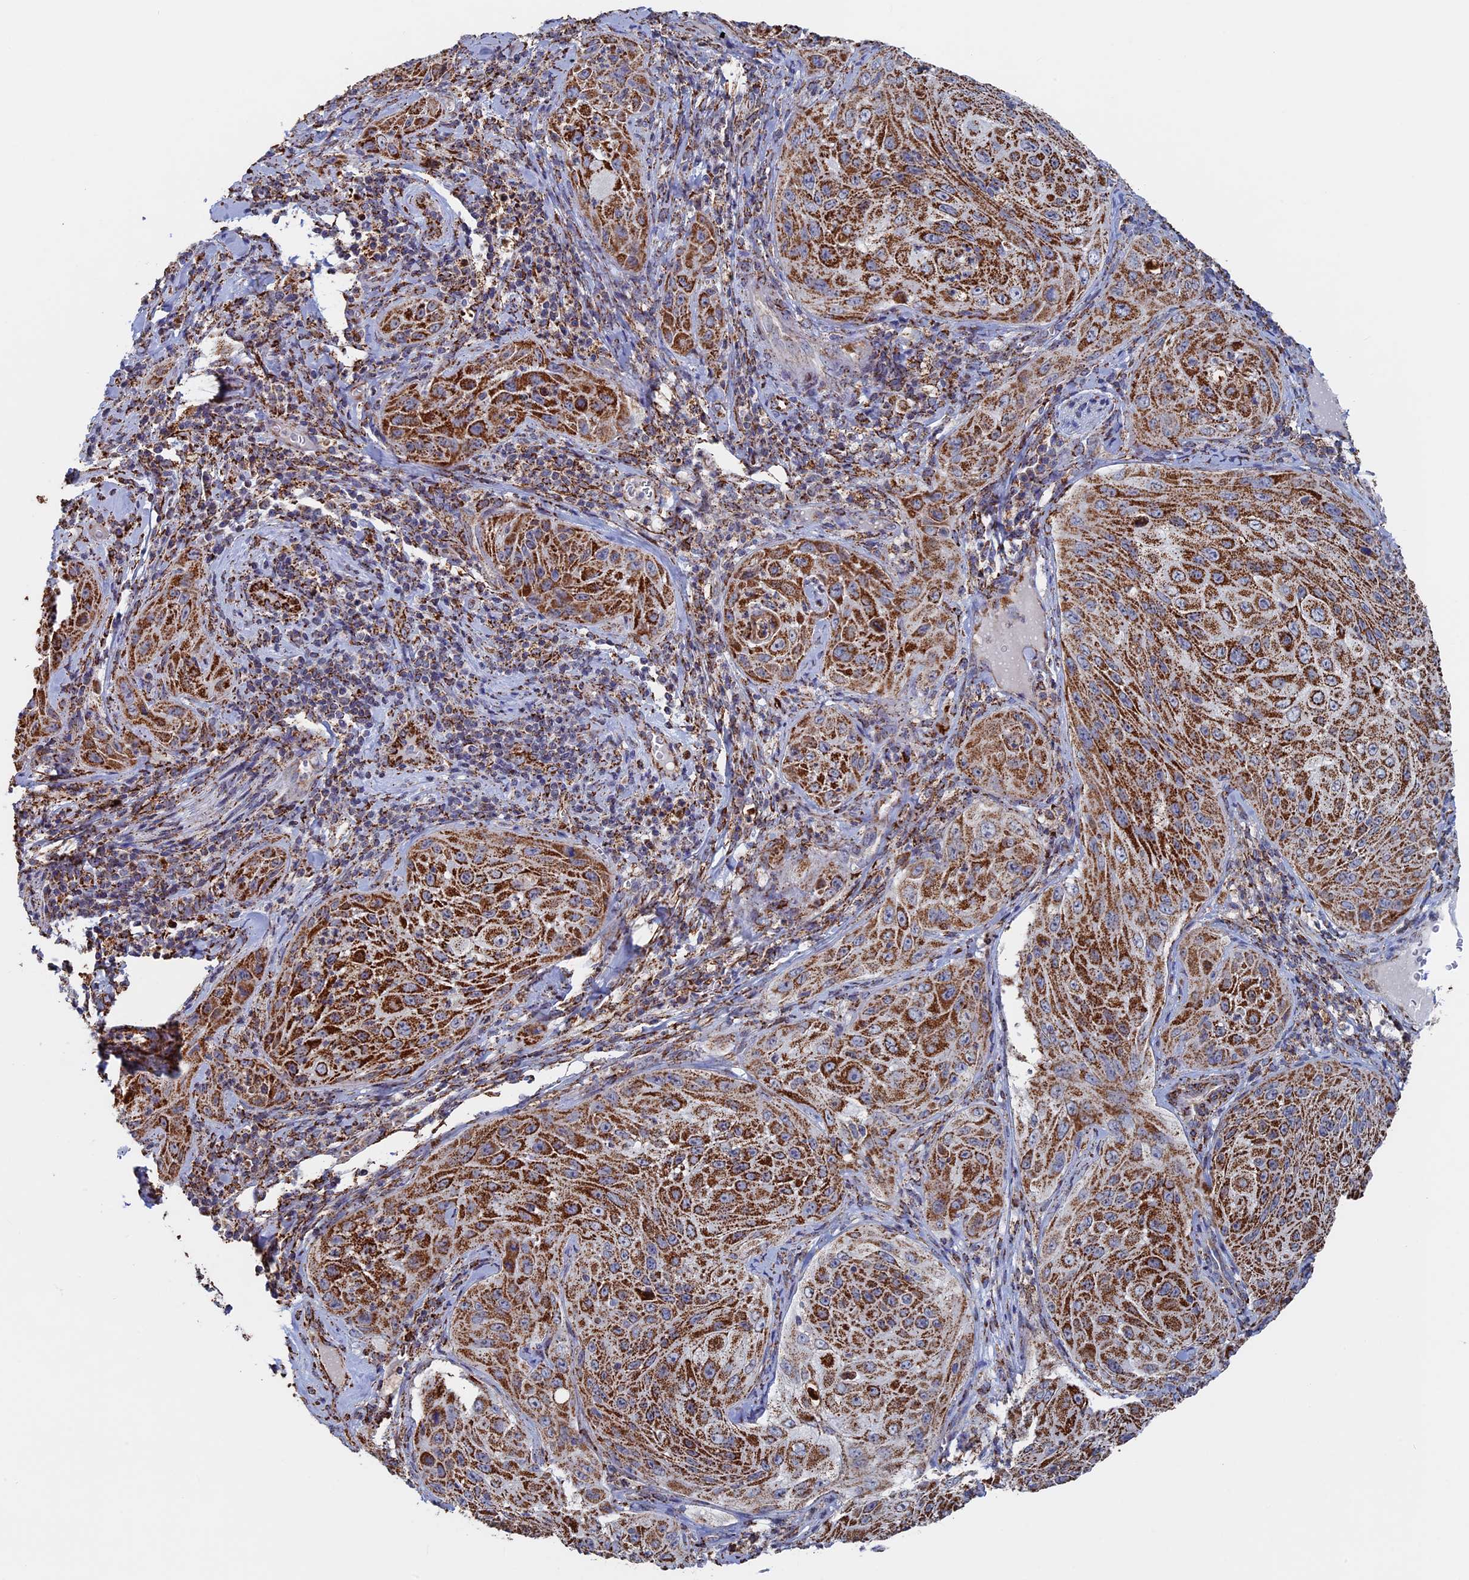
{"staining": {"intensity": "strong", "quantity": ">75%", "location": "cytoplasmic/membranous"}, "tissue": "cervical cancer", "cell_type": "Tumor cells", "image_type": "cancer", "snomed": [{"axis": "morphology", "description": "Squamous cell carcinoma, NOS"}, {"axis": "topography", "description": "Cervix"}], "caption": "Cervical cancer stained with immunohistochemistry reveals strong cytoplasmic/membranous staining in about >75% of tumor cells. (Stains: DAB (3,3'-diaminobenzidine) in brown, nuclei in blue, Microscopy: brightfield microscopy at high magnification).", "gene": "SEC24D", "patient": {"sex": "female", "age": 42}}